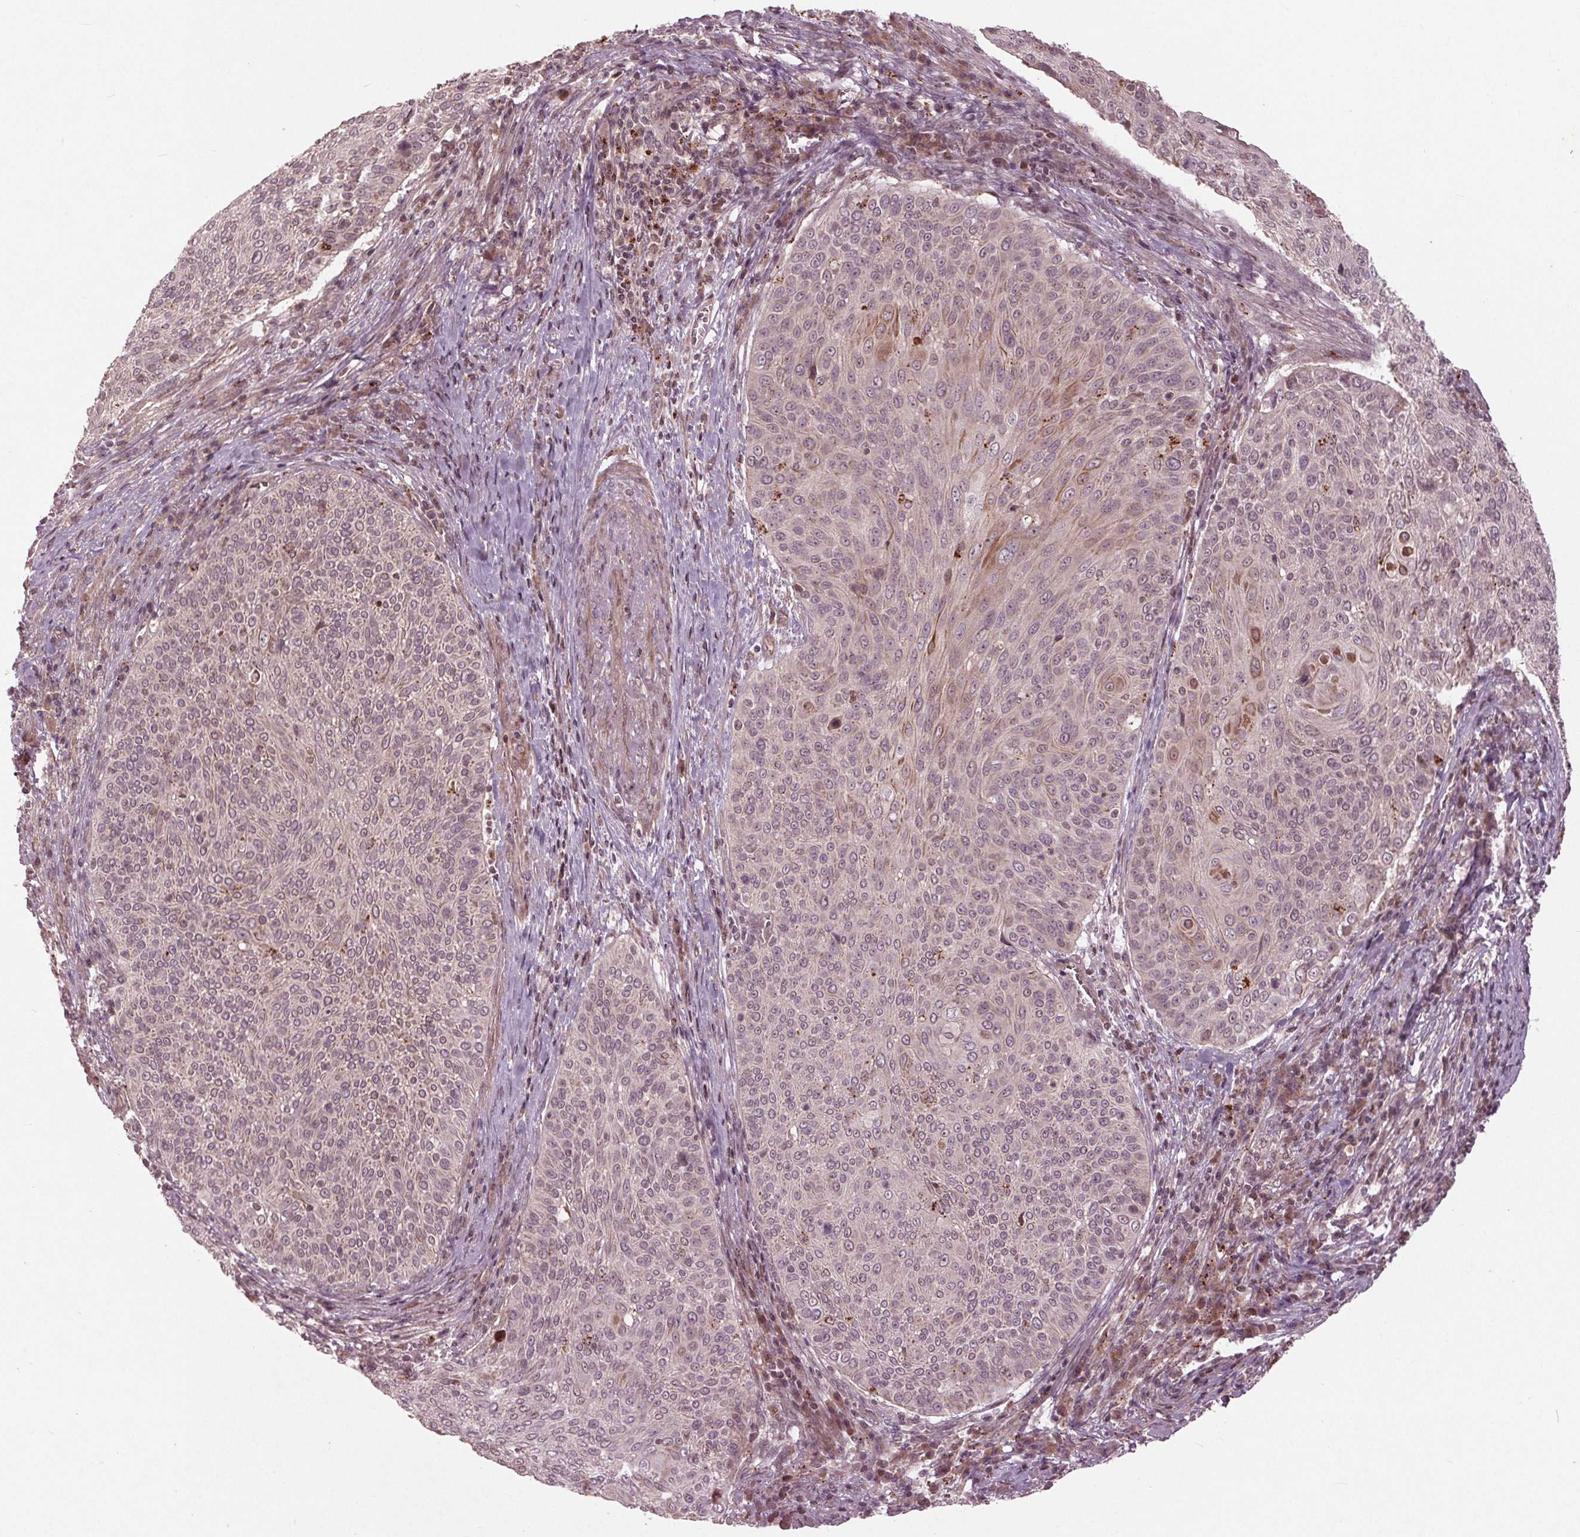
{"staining": {"intensity": "weak", "quantity": "<25%", "location": "cytoplasmic/membranous"}, "tissue": "cervical cancer", "cell_type": "Tumor cells", "image_type": "cancer", "snomed": [{"axis": "morphology", "description": "Squamous cell carcinoma, NOS"}, {"axis": "topography", "description": "Cervix"}], "caption": "There is no significant expression in tumor cells of cervical cancer (squamous cell carcinoma).", "gene": "CDKL4", "patient": {"sex": "female", "age": 31}}